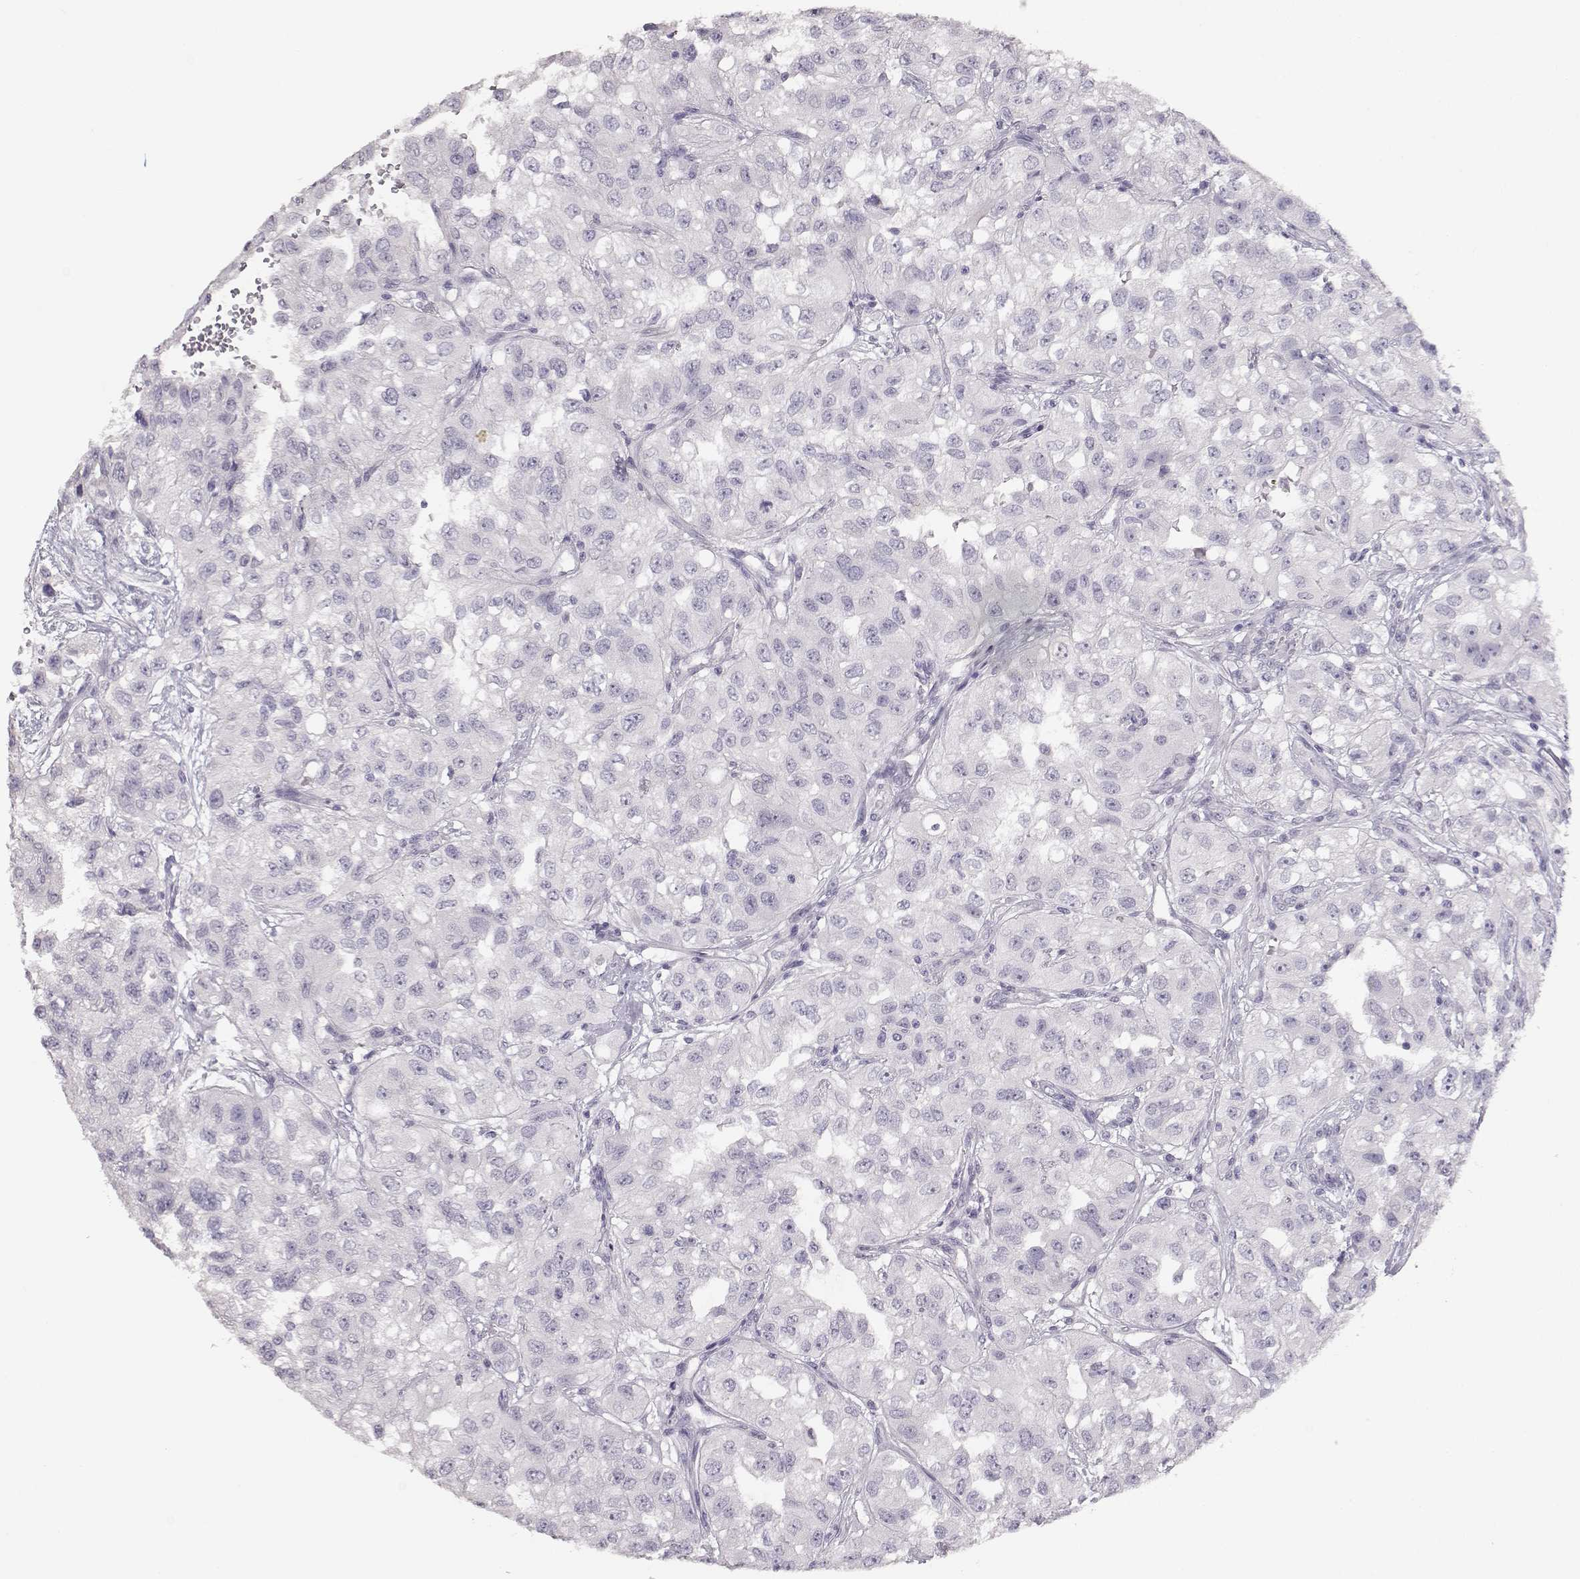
{"staining": {"intensity": "negative", "quantity": "none", "location": "none"}, "tissue": "renal cancer", "cell_type": "Tumor cells", "image_type": "cancer", "snomed": [{"axis": "morphology", "description": "Adenocarcinoma, NOS"}, {"axis": "topography", "description": "Kidney"}], "caption": "This is a micrograph of immunohistochemistry (IHC) staining of renal cancer, which shows no positivity in tumor cells. (DAB immunohistochemistry with hematoxylin counter stain).", "gene": "TKTL1", "patient": {"sex": "male", "age": 64}}